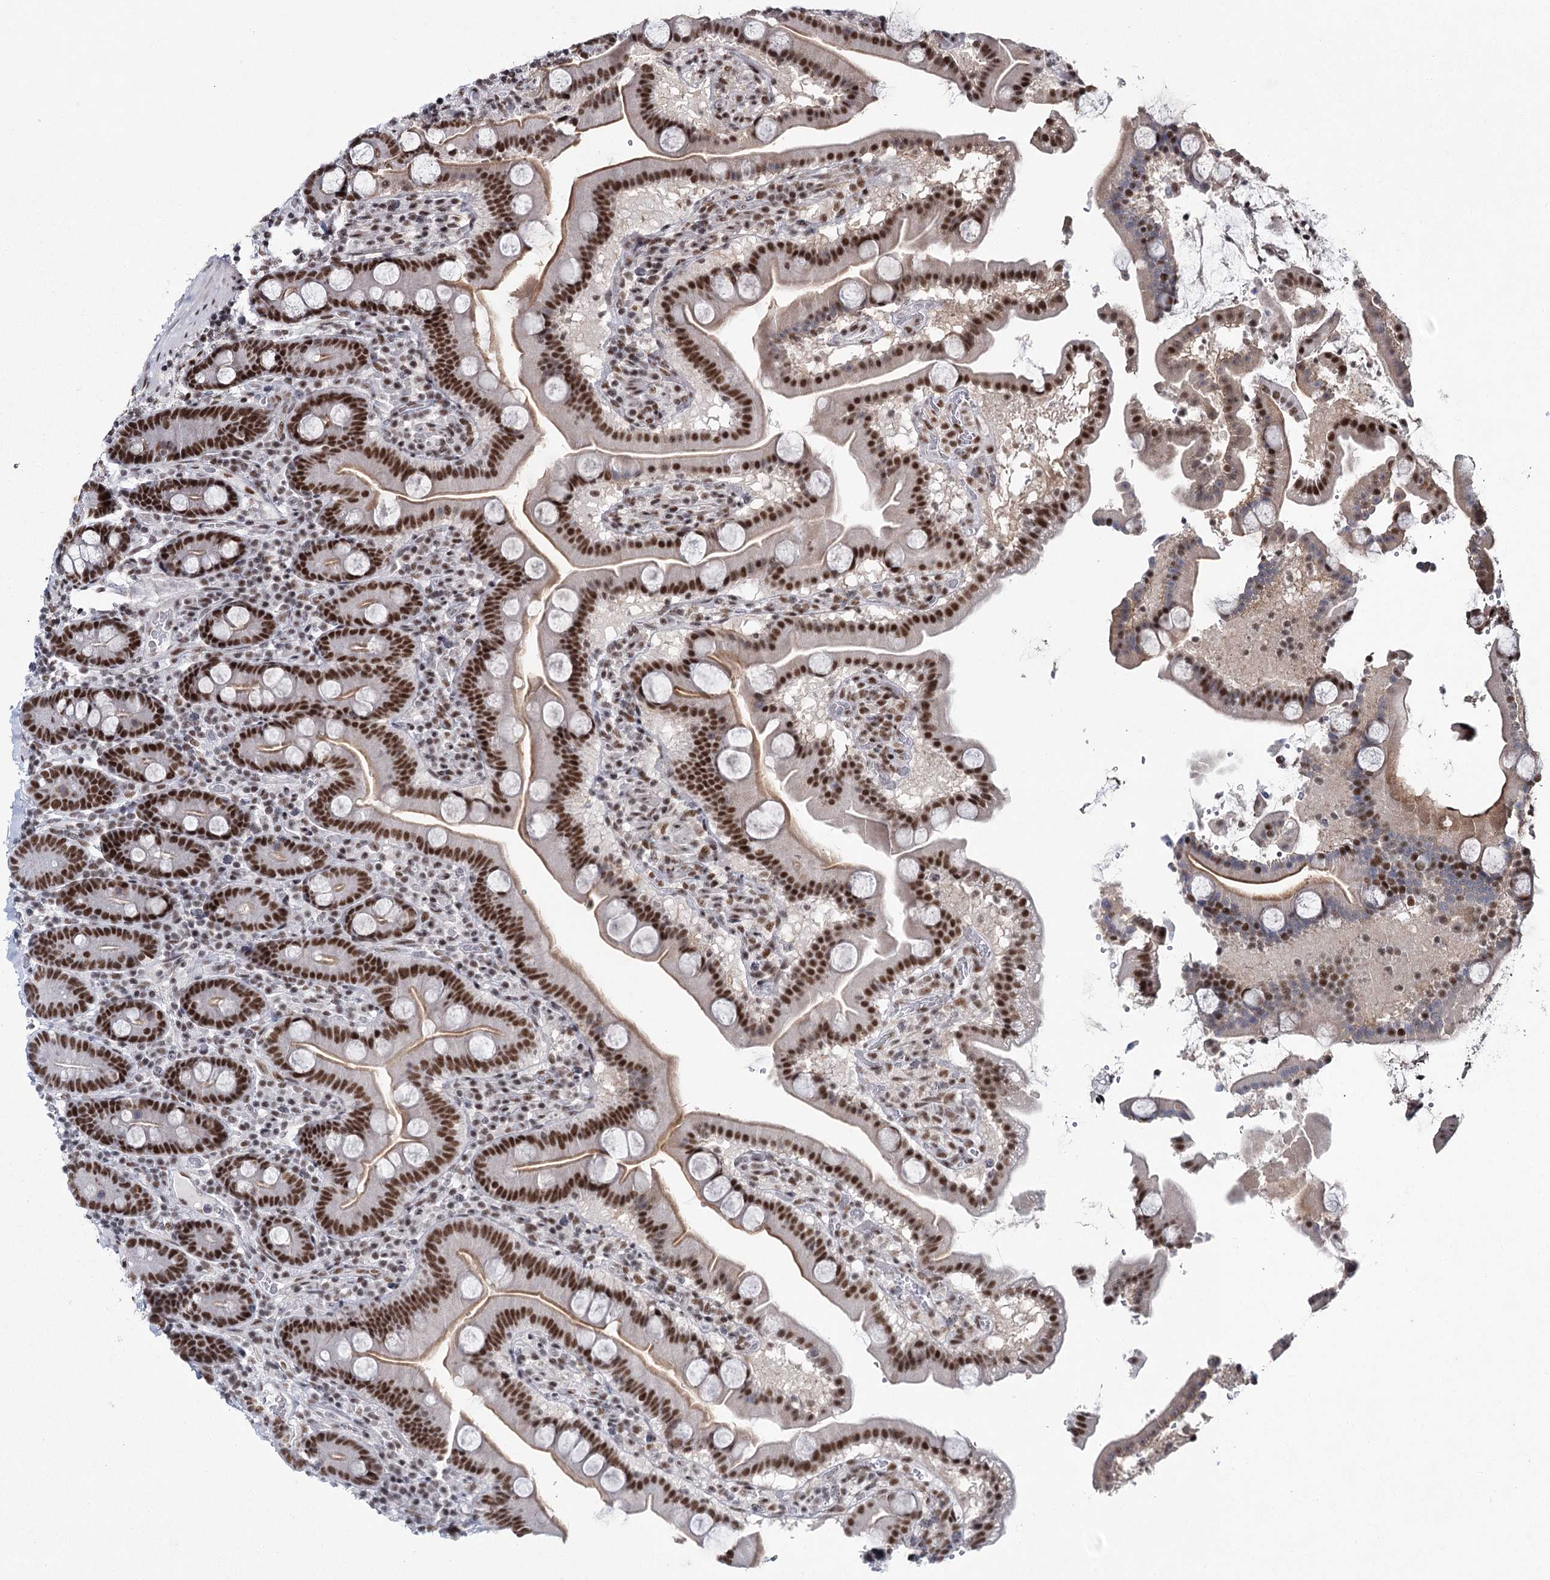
{"staining": {"intensity": "strong", "quantity": ">75%", "location": "nuclear"}, "tissue": "duodenum", "cell_type": "Glandular cells", "image_type": "normal", "snomed": [{"axis": "morphology", "description": "Normal tissue, NOS"}, {"axis": "topography", "description": "Duodenum"}], "caption": "The immunohistochemical stain labels strong nuclear expression in glandular cells of normal duodenum.", "gene": "SCAF8", "patient": {"sex": "male", "age": 55}}